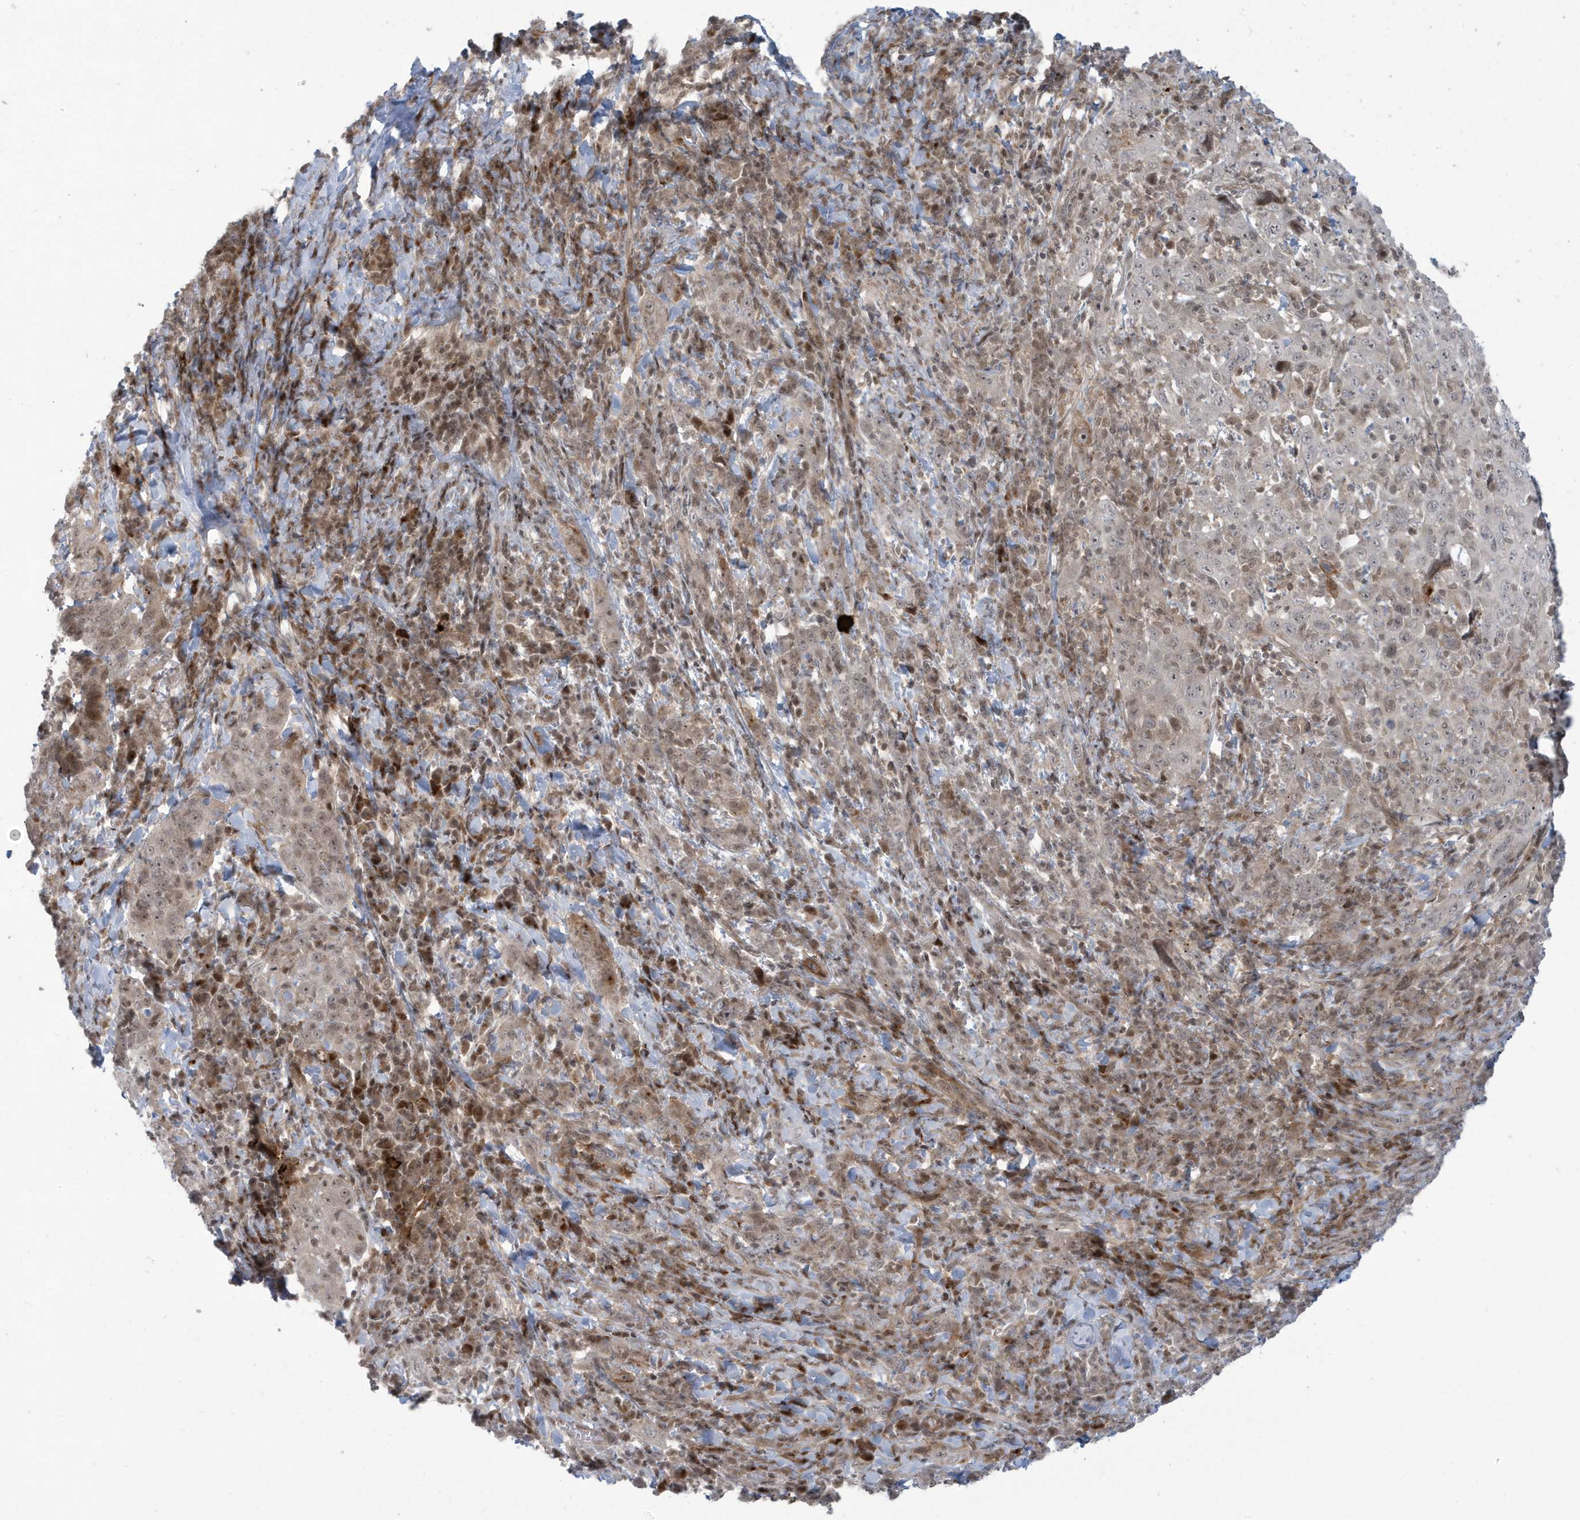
{"staining": {"intensity": "weak", "quantity": "<25%", "location": "cytoplasmic/membranous,nuclear"}, "tissue": "cervical cancer", "cell_type": "Tumor cells", "image_type": "cancer", "snomed": [{"axis": "morphology", "description": "Squamous cell carcinoma, NOS"}, {"axis": "topography", "description": "Cervix"}], "caption": "Cervical cancer was stained to show a protein in brown. There is no significant staining in tumor cells.", "gene": "C1orf52", "patient": {"sex": "female", "age": 46}}